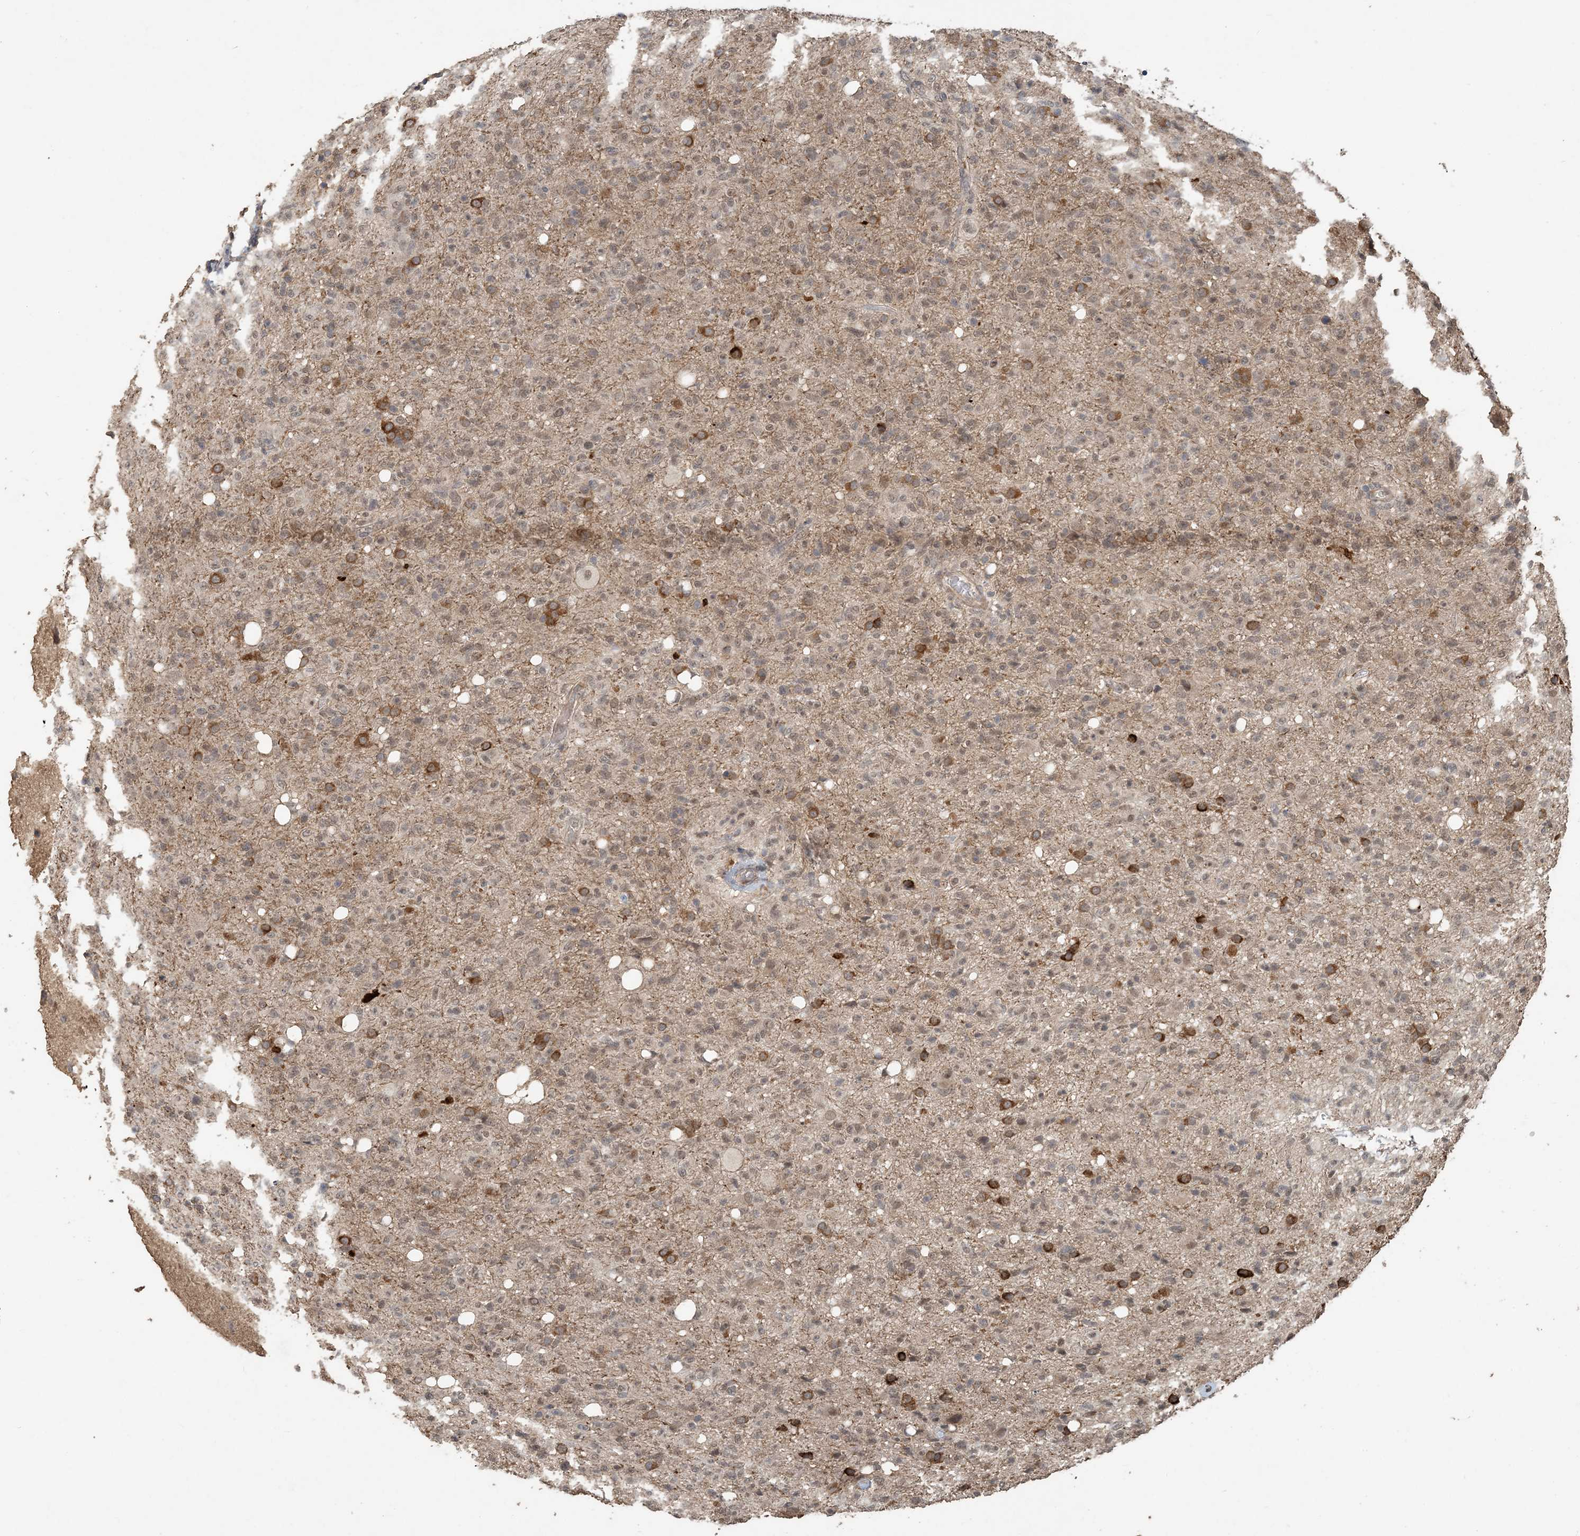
{"staining": {"intensity": "weak", "quantity": "25%-75%", "location": "nuclear"}, "tissue": "glioma", "cell_type": "Tumor cells", "image_type": "cancer", "snomed": [{"axis": "morphology", "description": "Glioma, malignant, High grade"}, {"axis": "topography", "description": "Brain"}], "caption": "Tumor cells reveal low levels of weak nuclear positivity in approximately 25%-75% of cells in glioma.", "gene": "ZC3H12A", "patient": {"sex": "female", "age": 57}}